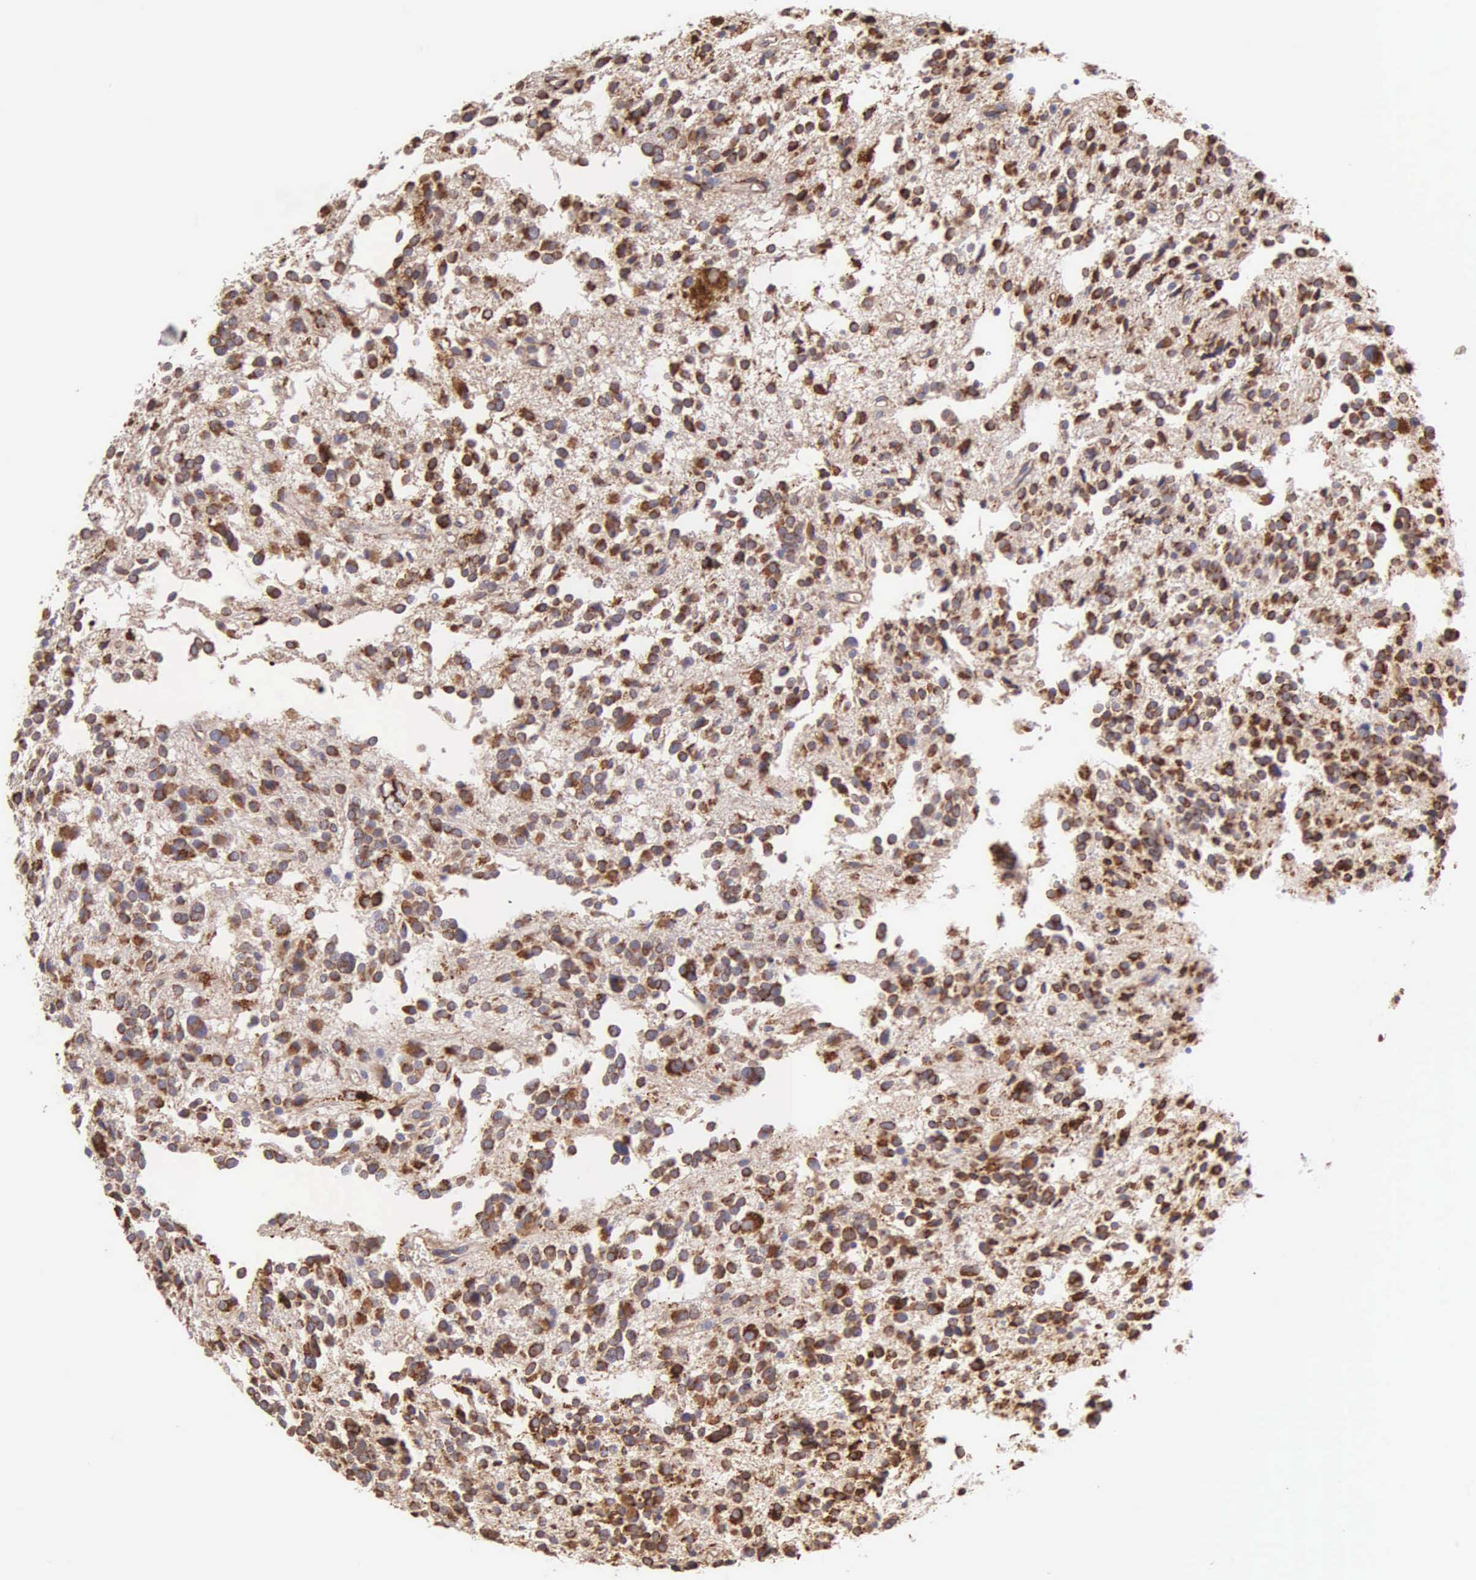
{"staining": {"intensity": "strong", "quantity": "25%-75%", "location": "cytoplasmic/membranous"}, "tissue": "glioma", "cell_type": "Tumor cells", "image_type": "cancer", "snomed": [{"axis": "morphology", "description": "Glioma, malignant, Low grade"}, {"axis": "topography", "description": "Brain"}], "caption": "Human glioma stained with a brown dye reveals strong cytoplasmic/membranous positive expression in approximately 25%-75% of tumor cells.", "gene": "CKAP4", "patient": {"sex": "female", "age": 36}}